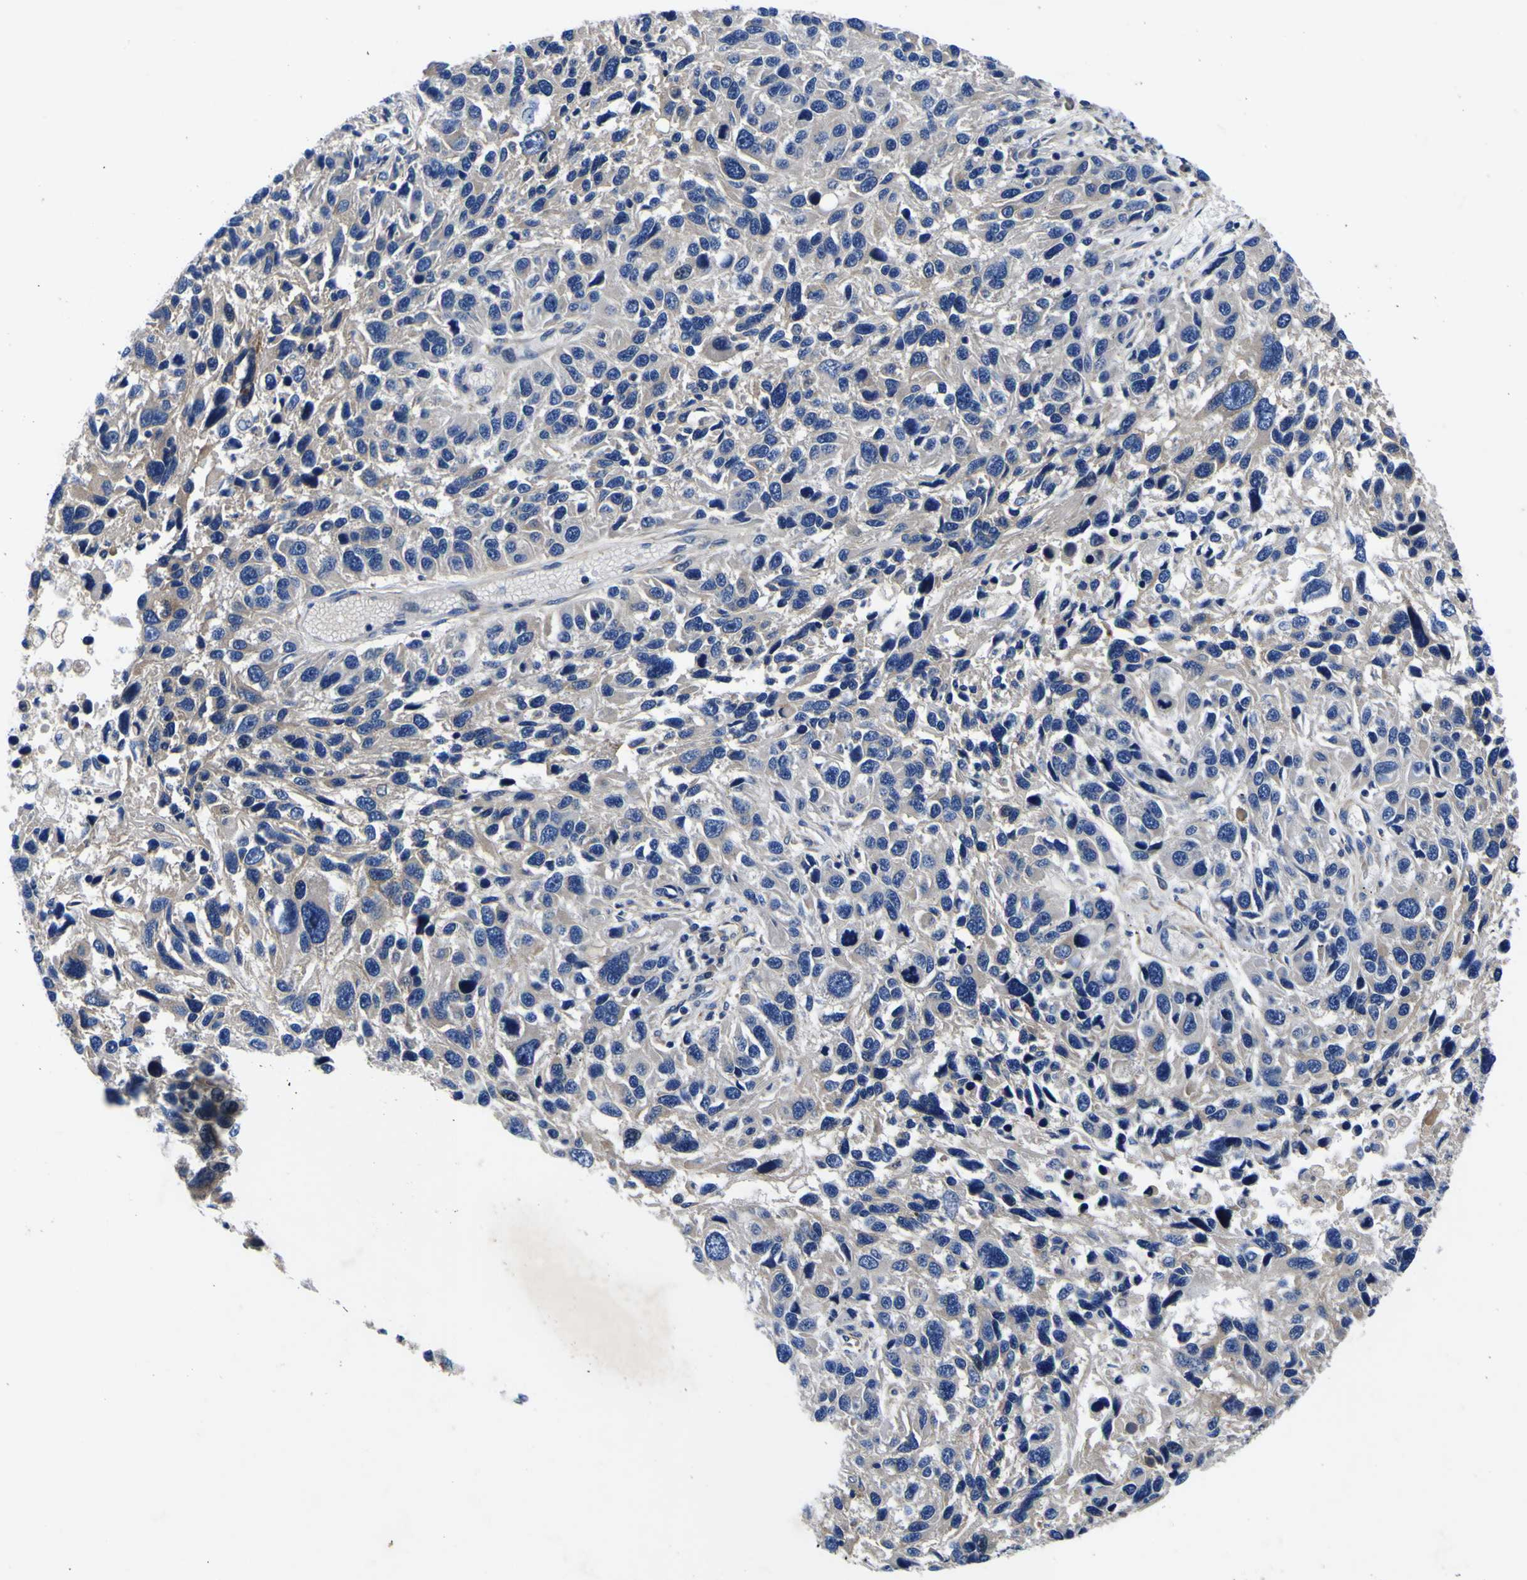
{"staining": {"intensity": "negative", "quantity": "none", "location": "none"}, "tissue": "melanoma", "cell_type": "Tumor cells", "image_type": "cancer", "snomed": [{"axis": "morphology", "description": "Malignant melanoma, NOS"}, {"axis": "topography", "description": "Skin"}], "caption": "A photomicrograph of malignant melanoma stained for a protein exhibits no brown staining in tumor cells.", "gene": "VASN", "patient": {"sex": "male", "age": 53}}